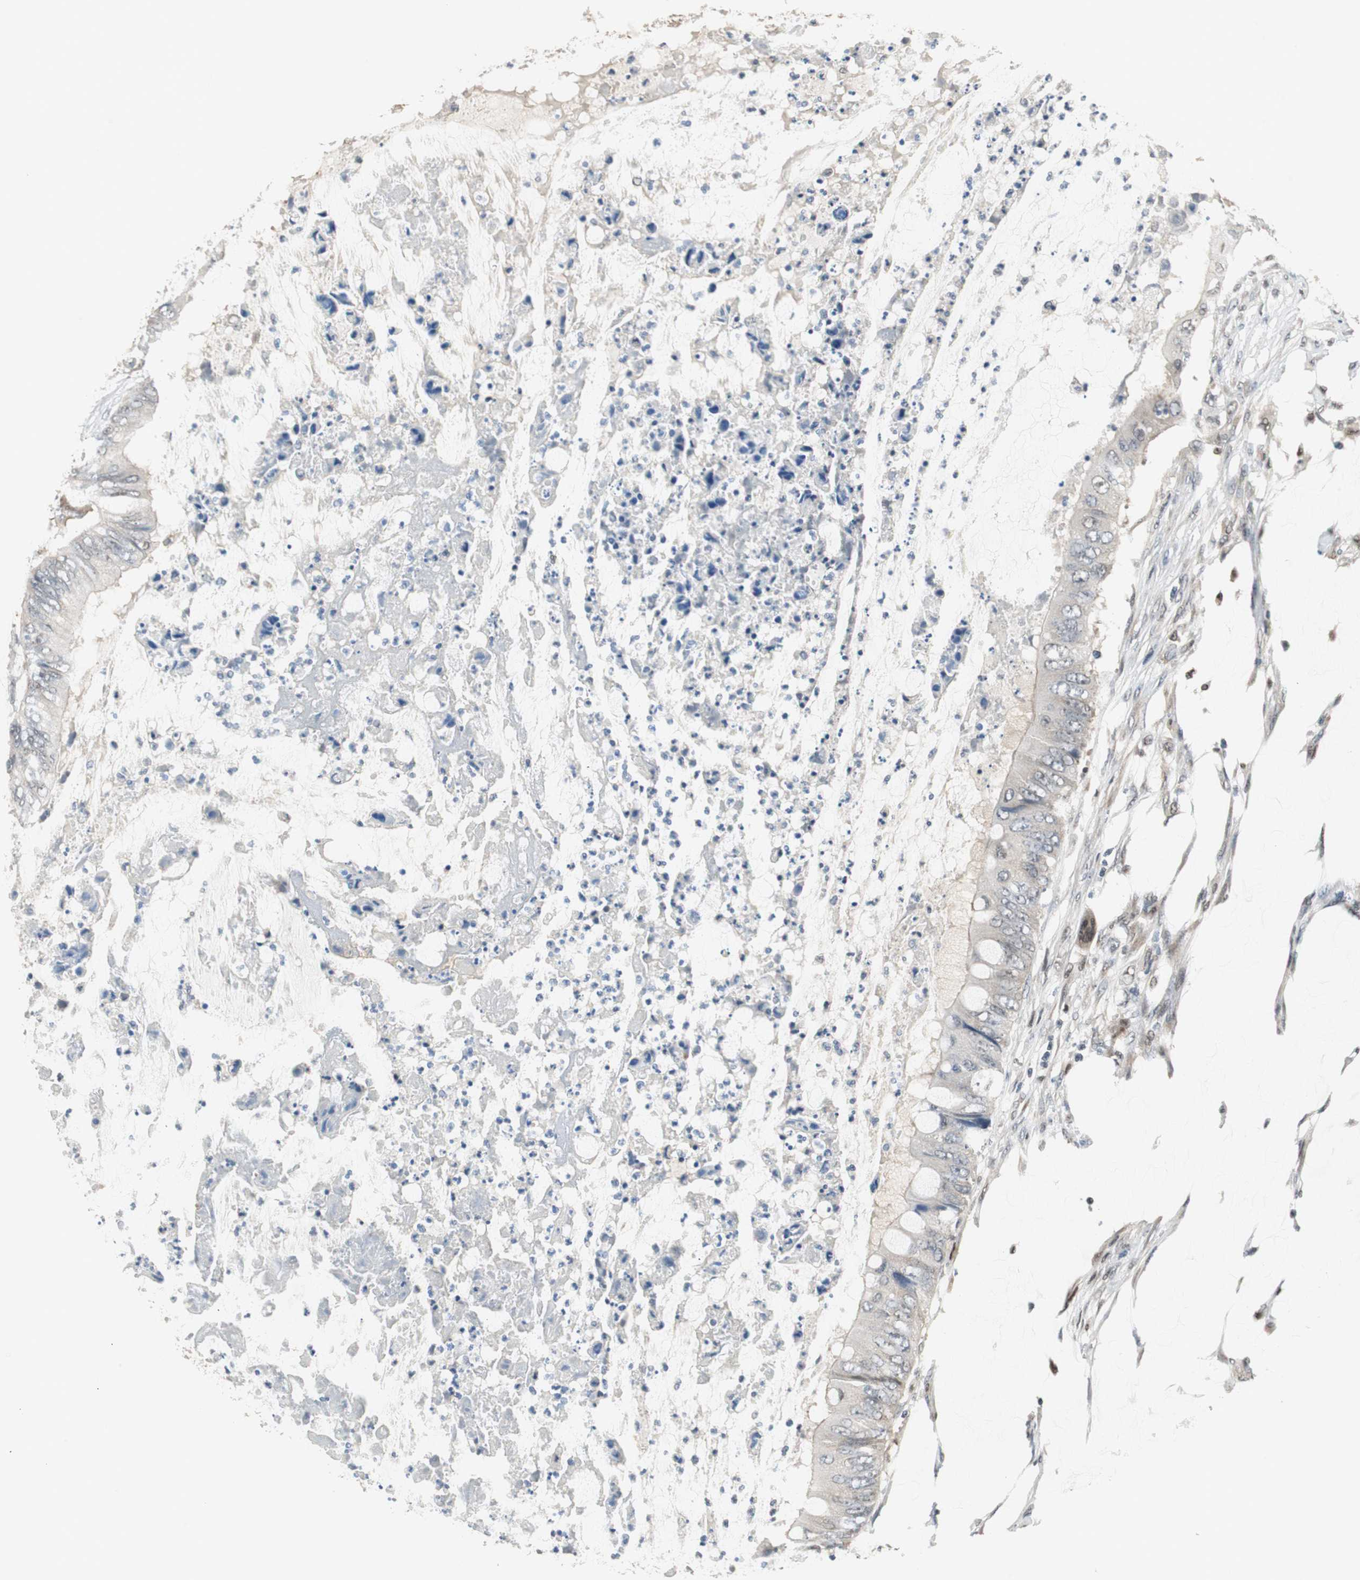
{"staining": {"intensity": "weak", "quantity": "<25%", "location": "cytoplasmic/membranous"}, "tissue": "colorectal cancer", "cell_type": "Tumor cells", "image_type": "cancer", "snomed": [{"axis": "morphology", "description": "Normal tissue, NOS"}, {"axis": "morphology", "description": "Adenocarcinoma, NOS"}, {"axis": "topography", "description": "Rectum"}, {"axis": "topography", "description": "Peripheral nerve tissue"}], "caption": "A micrograph of human colorectal cancer is negative for staining in tumor cells.", "gene": "MAFB", "patient": {"sex": "female", "age": 77}}